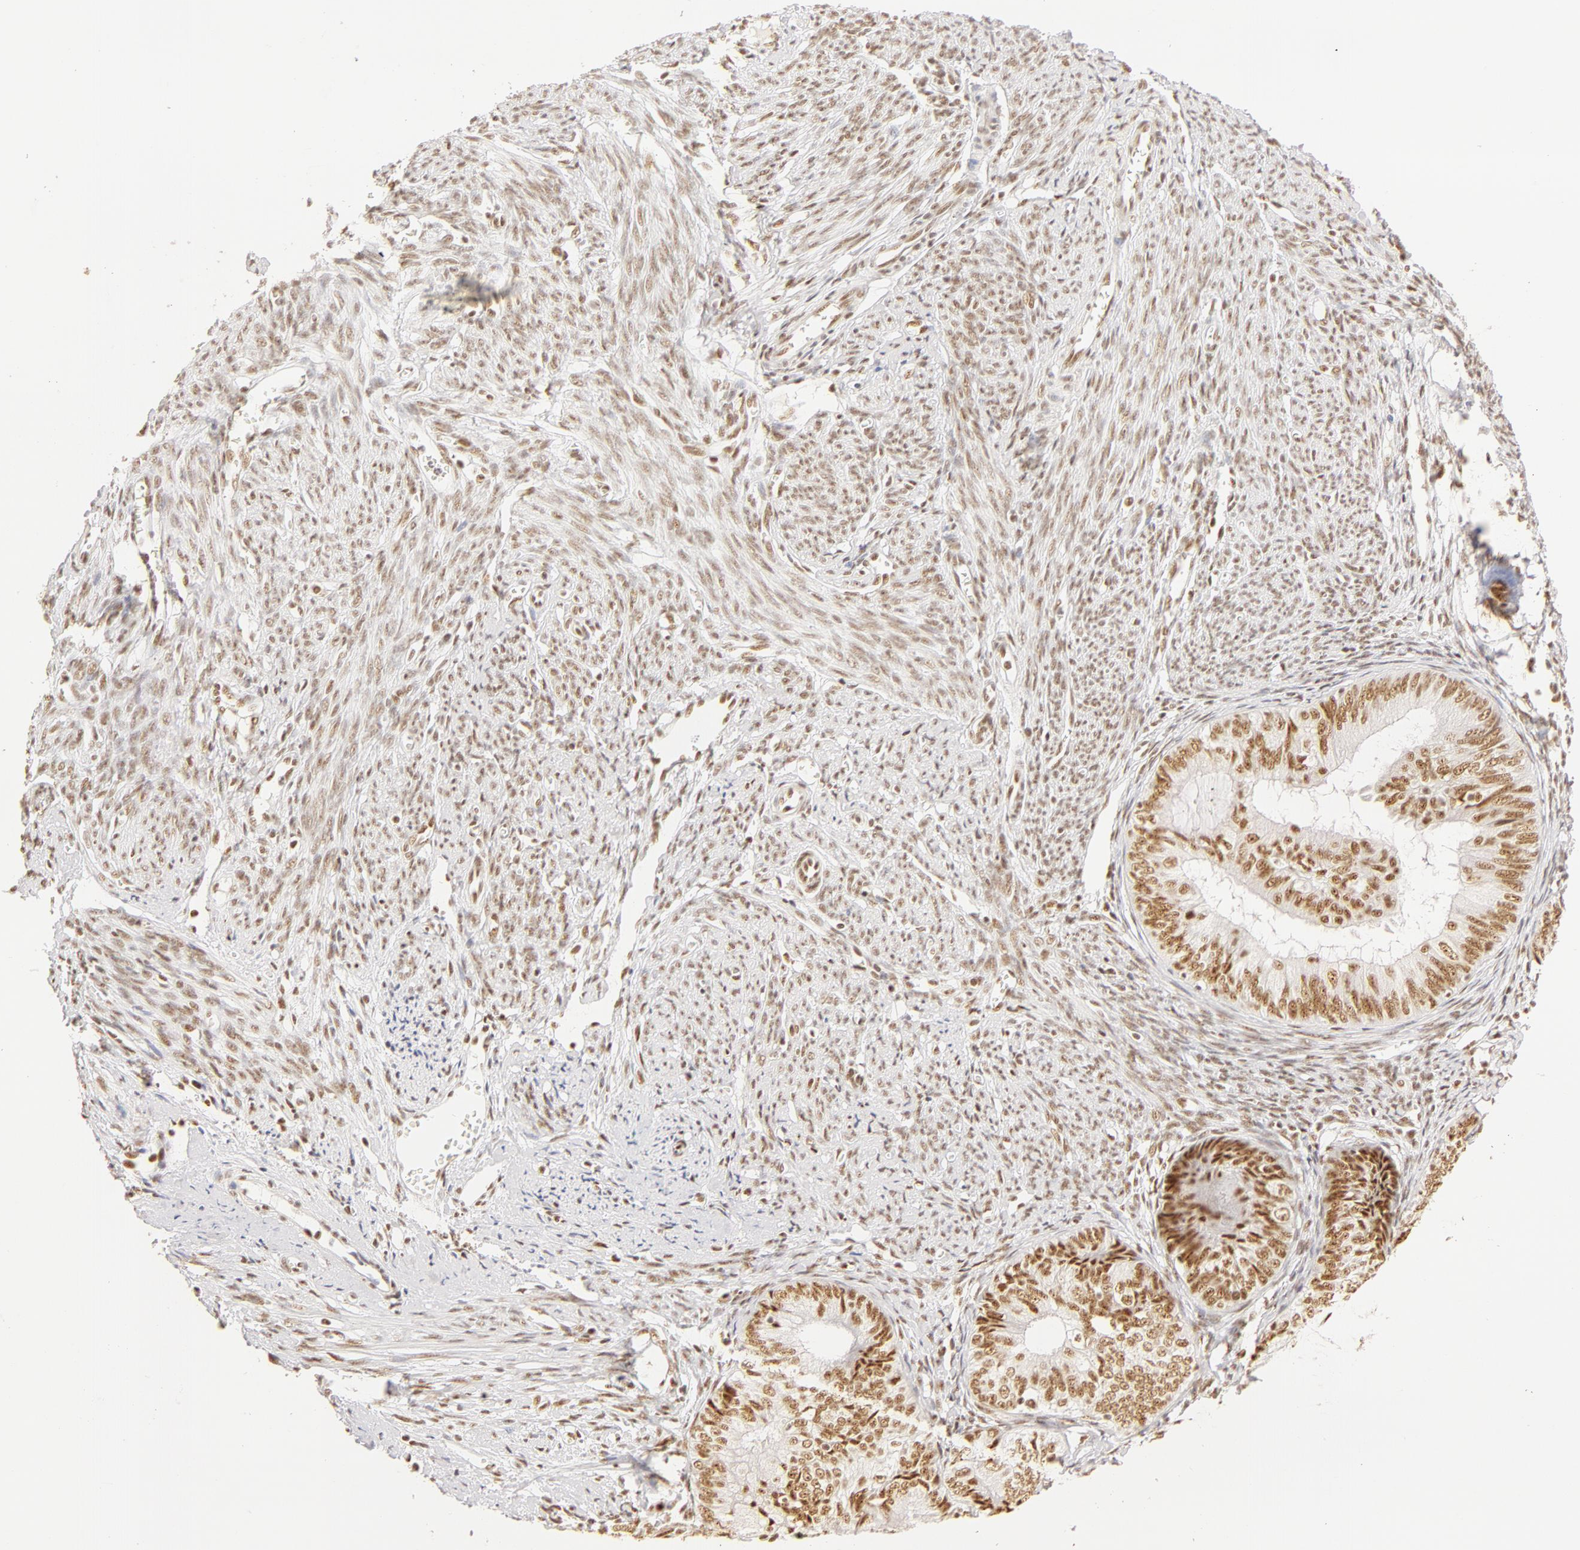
{"staining": {"intensity": "moderate", "quantity": ">75%", "location": "nuclear"}, "tissue": "endometrial cancer", "cell_type": "Tumor cells", "image_type": "cancer", "snomed": [{"axis": "morphology", "description": "Adenocarcinoma, NOS"}, {"axis": "topography", "description": "Endometrium"}], "caption": "Endometrial cancer was stained to show a protein in brown. There is medium levels of moderate nuclear positivity in about >75% of tumor cells. (Brightfield microscopy of DAB IHC at high magnification).", "gene": "RBM39", "patient": {"sex": "female", "age": 66}}